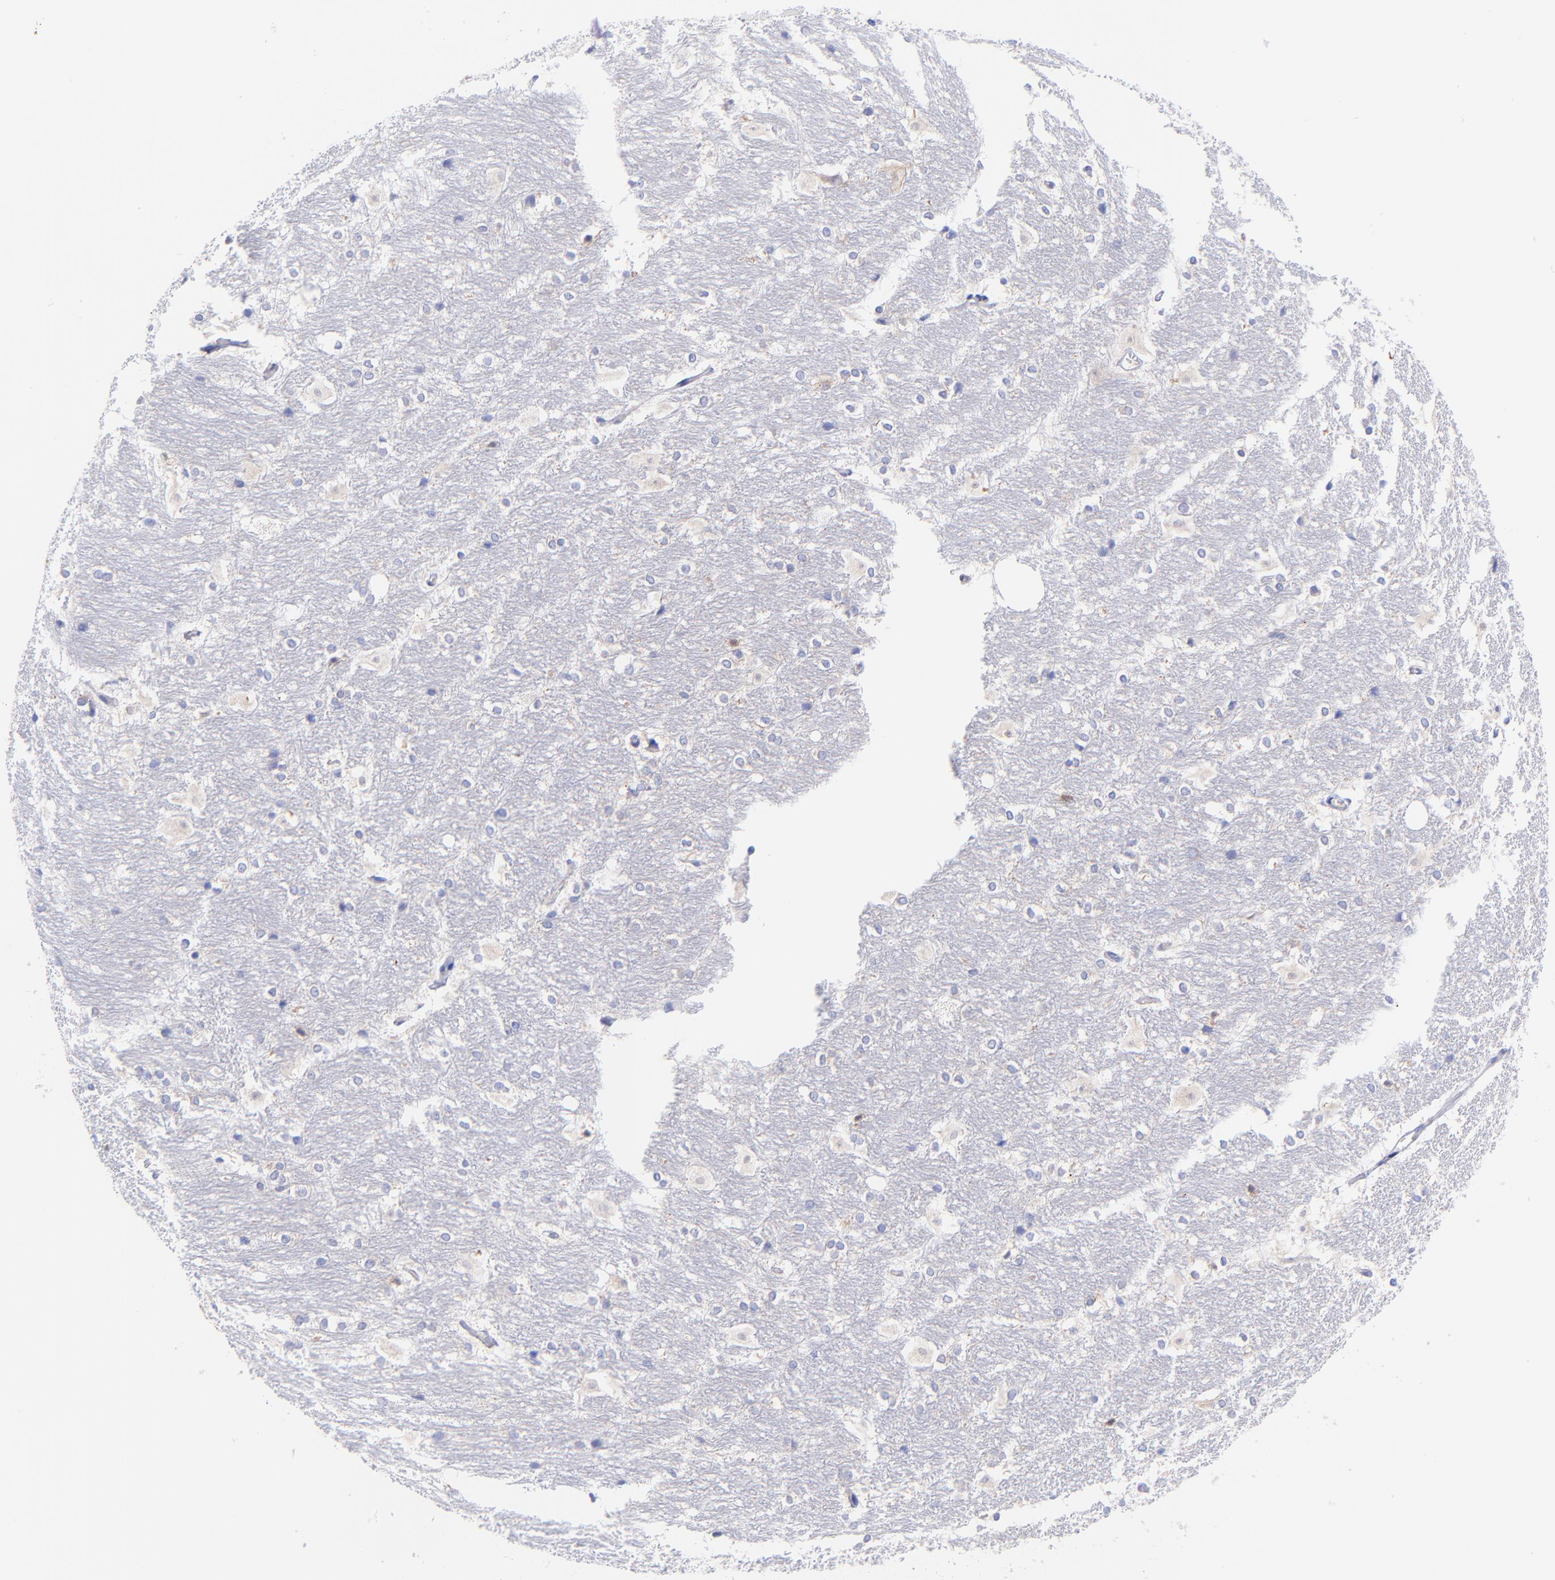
{"staining": {"intensity": "negative", "quantity": "none", "location": "none"}, "tissue": "hippocampus", "cell_type": "Glial cells", "image_type": "normal", "snomed": [{"axis": "morphology", "description": "Normal tissue, NOS"}, {"axis": "topography", "description": "Hippocampus"}], "caption": "Glial cells show no significant protein expression in benign hippocampus. (Brightfield microscopy of DAB immunohistochemistry at high magnification).", "gene": "GPHN", "patient": {"sex": "female", "age": 19}}